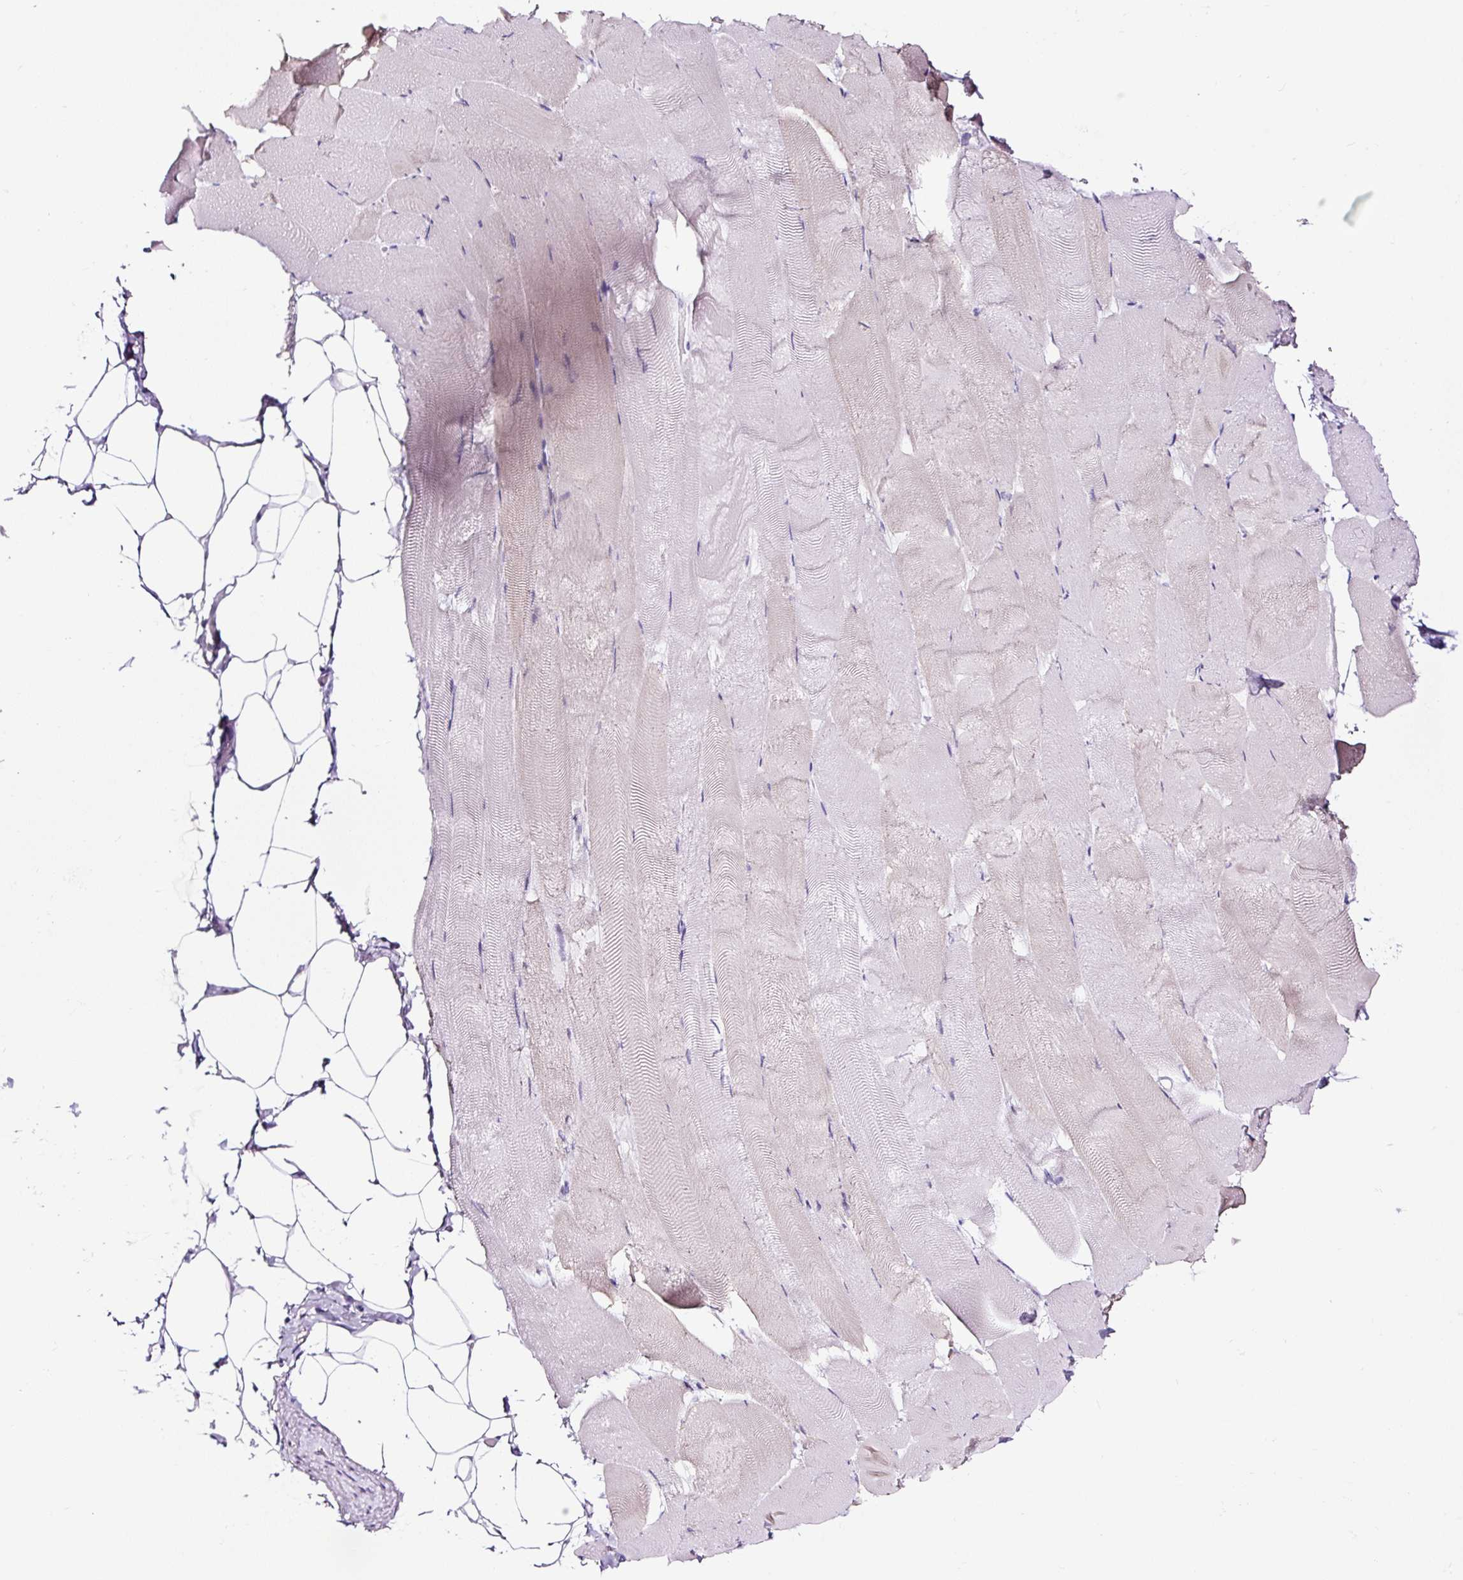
{"staining": {"intensity": "negative", "quantity": "none", "location": "none"}, "tissue": "skeletal muscle", "cell_type": "Myocytes", "image_type": "normal", "snomed": [{"axis": "morphology", "description": "Normal tissue, NOS"}, {"axis": "topography", "description": "Skeletal muscle"}], "caption": "Immunohistochemical staining of benign human skeletal muscle reveals no significant positivity in myocytes. The staining was performed using DAB to visualize the protein expression in brown, while the nuclei were stained in blue with hematoxylin (Magnification: 20x).", "gene": "NPHS2", "patient": {"sex": "female", "age": 64}}